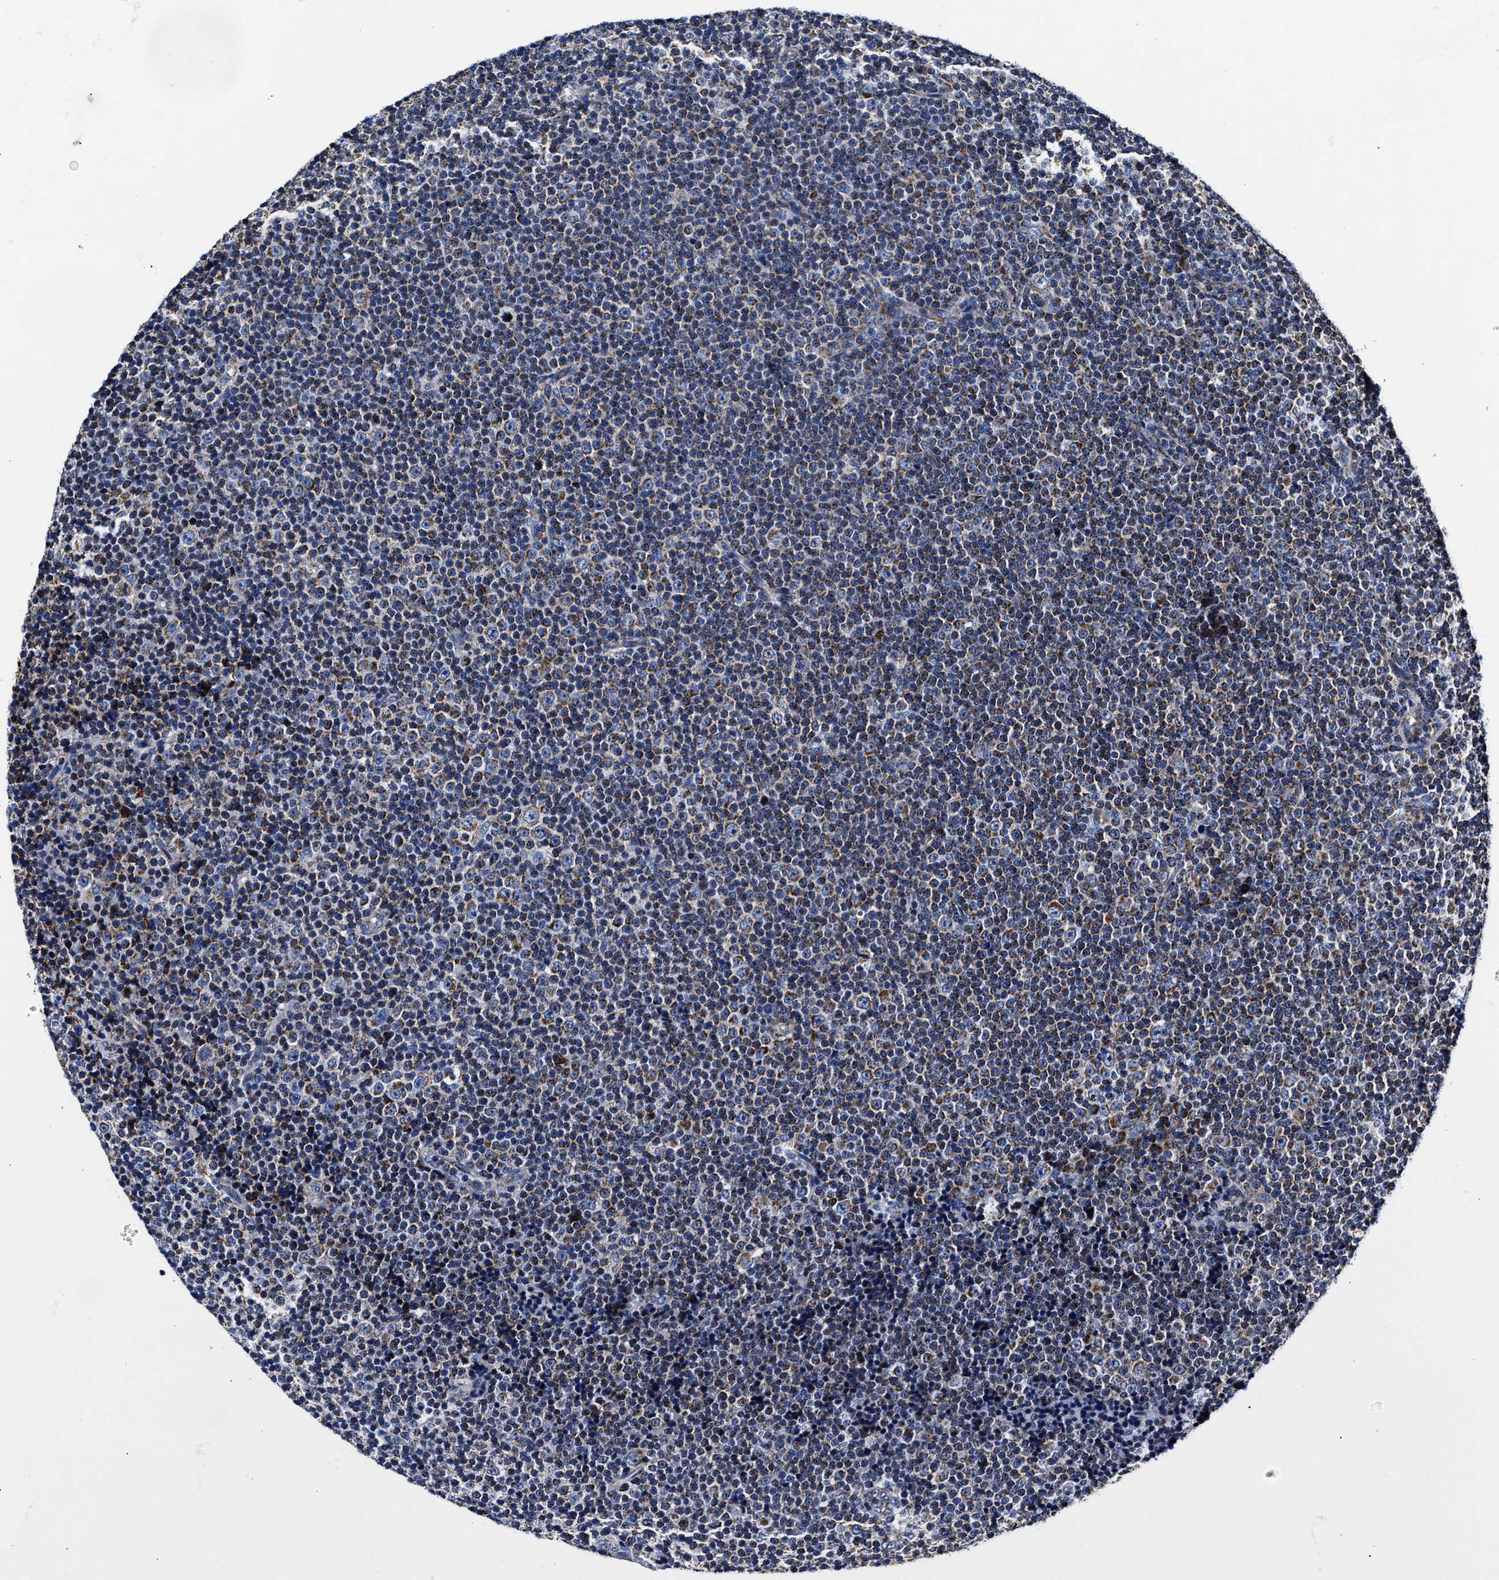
{"staining": {"intensity": "moderate", "quantity": ">75%", "location": "cytoplasmic/membranous"}, "tissue": "lymphoma", "cell_type": "Tumor cells", "image_type": "cancer", "snomed": [{"axis": "morphology", "description": "Malignant lymphoma, non-Hodgkin's type, Low grade"}, {"axis": "topography", "description": "Lymph node"}], "caption": "Protein expression analysis of low-grade malignant lymphoma, non-Hodgkin's type demonstrates moderate cytoplasmic/membranous positivity in about >75% of tumor cells.", "gene": "HINT2", "patient": {"sex": "female", "age": 67}}